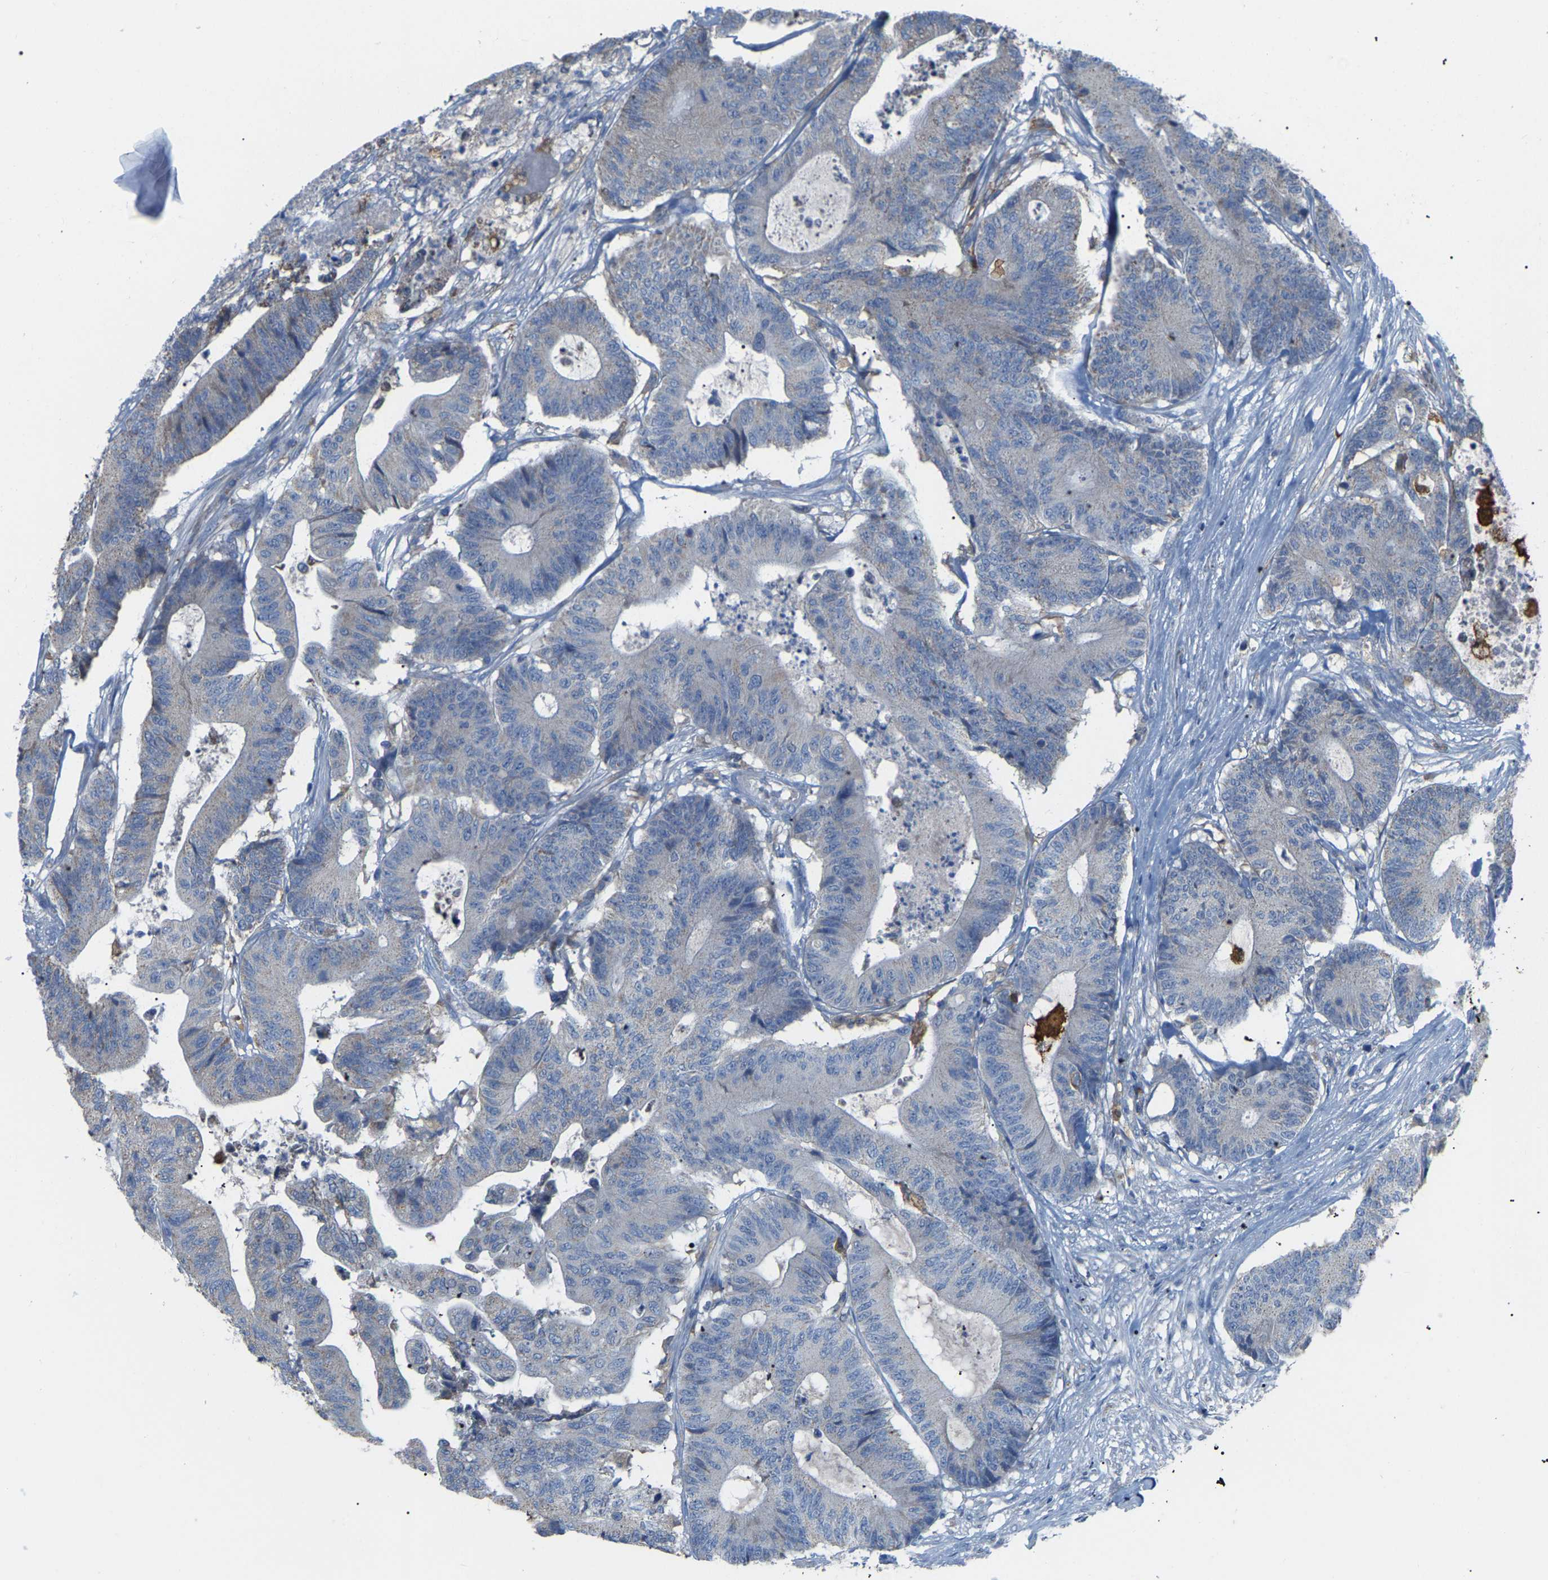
{"staining": {"intensity": "negative", "quantity": "none", "location": "none"}, "tissue": "colorectal cancer", "cell_type": "Tumor cells", "image_type": "cancer", "snomed": [{"axis": "morphology", "description": "Adenocarcinoma, NOS"}, {"axis": "topography", "description": "Colon"}], "caption": "The photomicrograph exhibits no significant positivity in tumor cells of colorectal adenocarcinoma.", "gene": "CROT", "patient": {"sex": "female", "age": 84}}